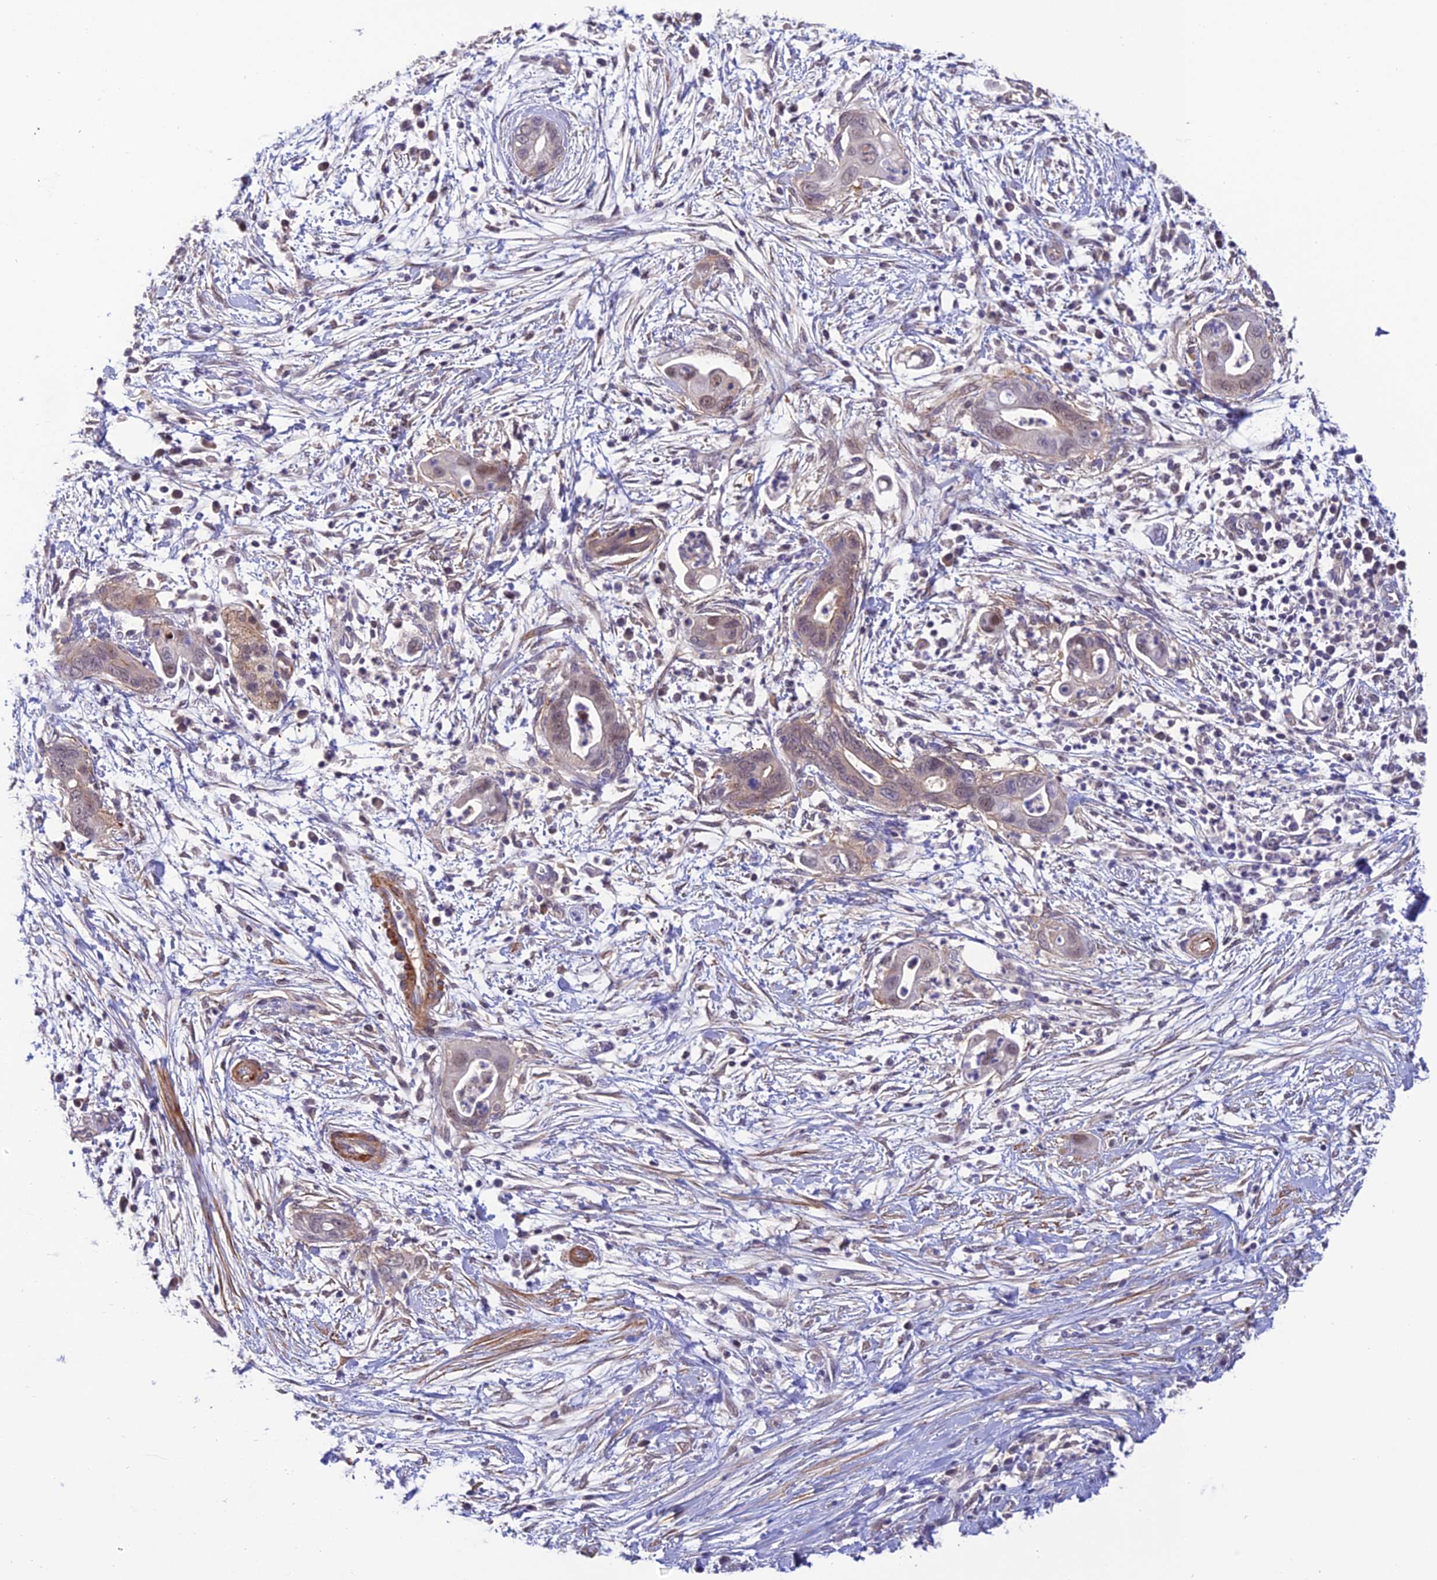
{"staining": {"intensity": "weak", "quantity": "<25%", "location": "nuclear"}, "tissue": "pancreatic cancer", "cell_type": "Tumor cells", "image_type": "cancer", "snomed": [{"axis": "morphology", "description": "Adenocarcinoma, NOS"}, {"axis": "topography", "description": "Pancreas"}], "caption": "An image of human pancreatic cancer (adenocarcinoma) is negative for staining in tumor cells.", "gene": "PSMB3", "patient": {"sex": "male", "age": 75}}